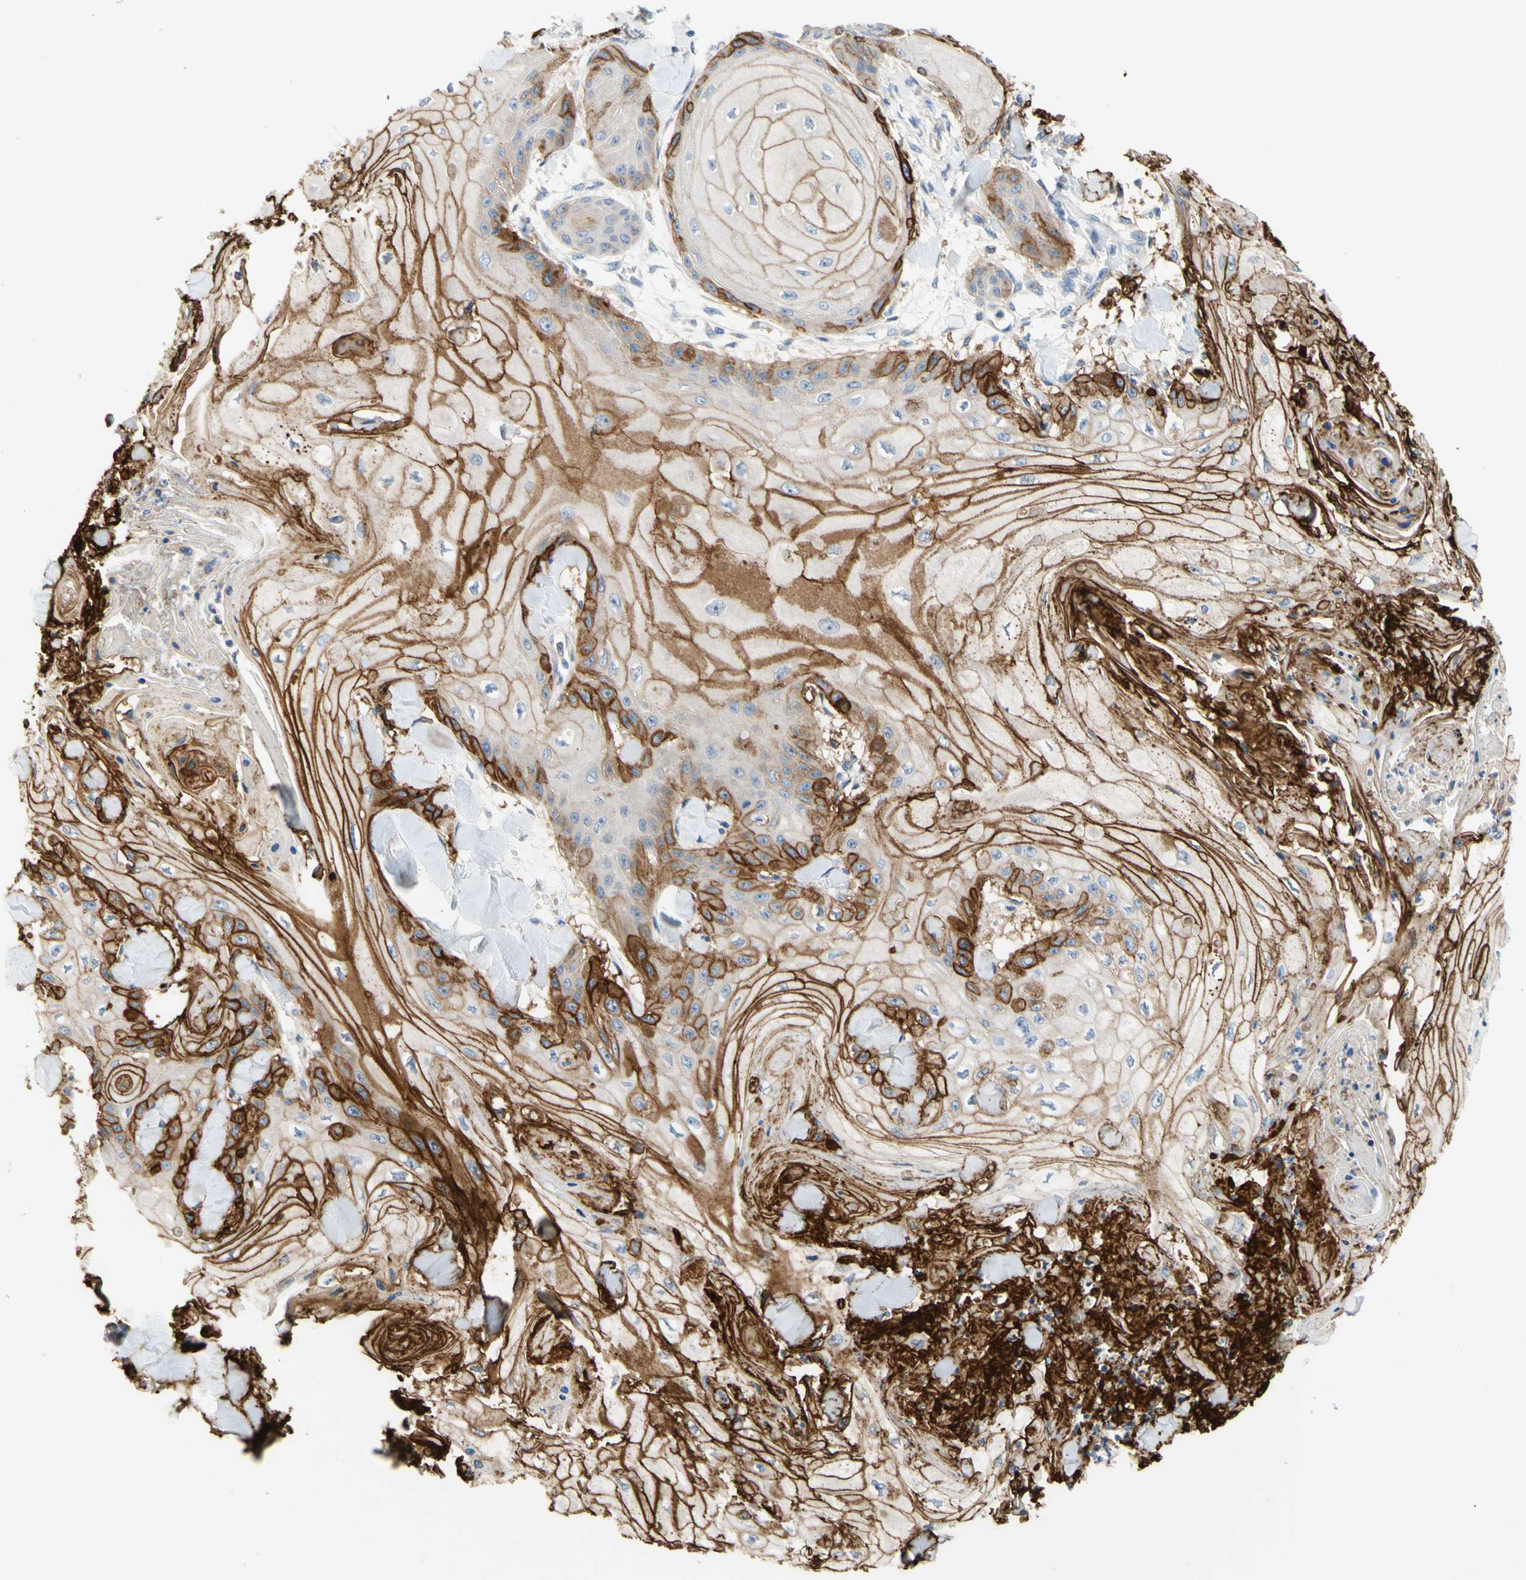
{"staining": {"intensity": "strong", "quantity": ">75%", "location": "cytoplasmic/membranous"}, "tissue": "skin cancer", "cell_type": "Tumor cells", "image_type": "cancer", "snomed": [{"axis": "morphology", "description": "Squamous cell carcinoma, NOS"}, {"axis": "topography", "description": "Skin"}], "caption": "About >75% of tumor cells in human skin cancer display strong cytoplasmic/membranous protein positivity as visualized by brown immunohistochemical staining.", "gene": "F3", "patient": {"sex": "male", "age": 74}}